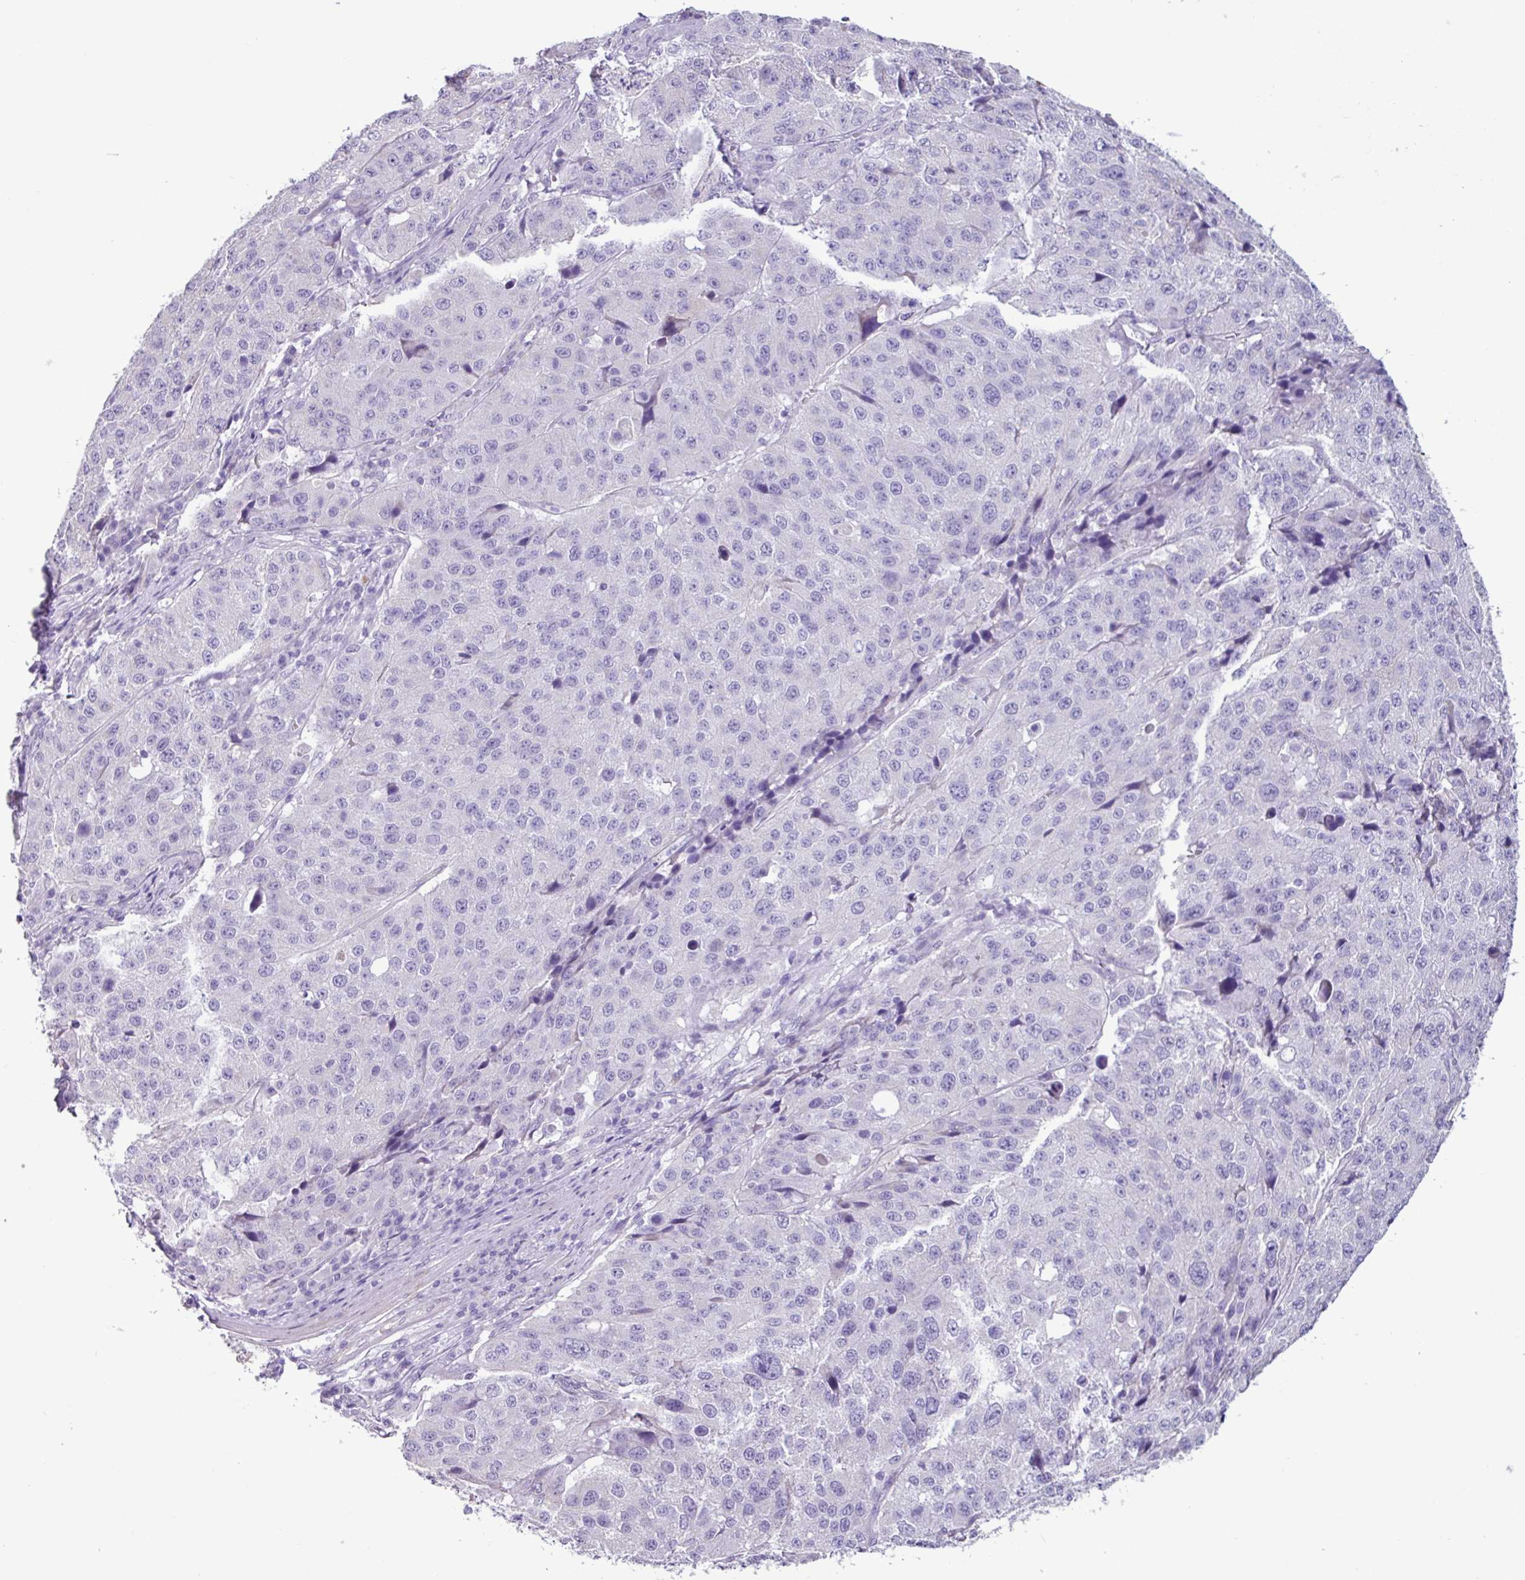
{"staining": {"intensity": "negative", "quantity": "none", "location": "none"}, "tissue": "stomach cancer", "cell_type": "Tumor cells", "image_type": "cancer", "snomed": [{"axis": "morphology", "description": "Adenocarcinoma, NOS"}, {"axis": "topography", "description": "Stomach"}], "caption": "IHC photomicrograph of adenocarcinoma (stomach) stained for a protein (brown), which demonstrates no positivity in tumor cells.", "gene": "OTX1", "patient": {"sex": "male", "age": 71}}